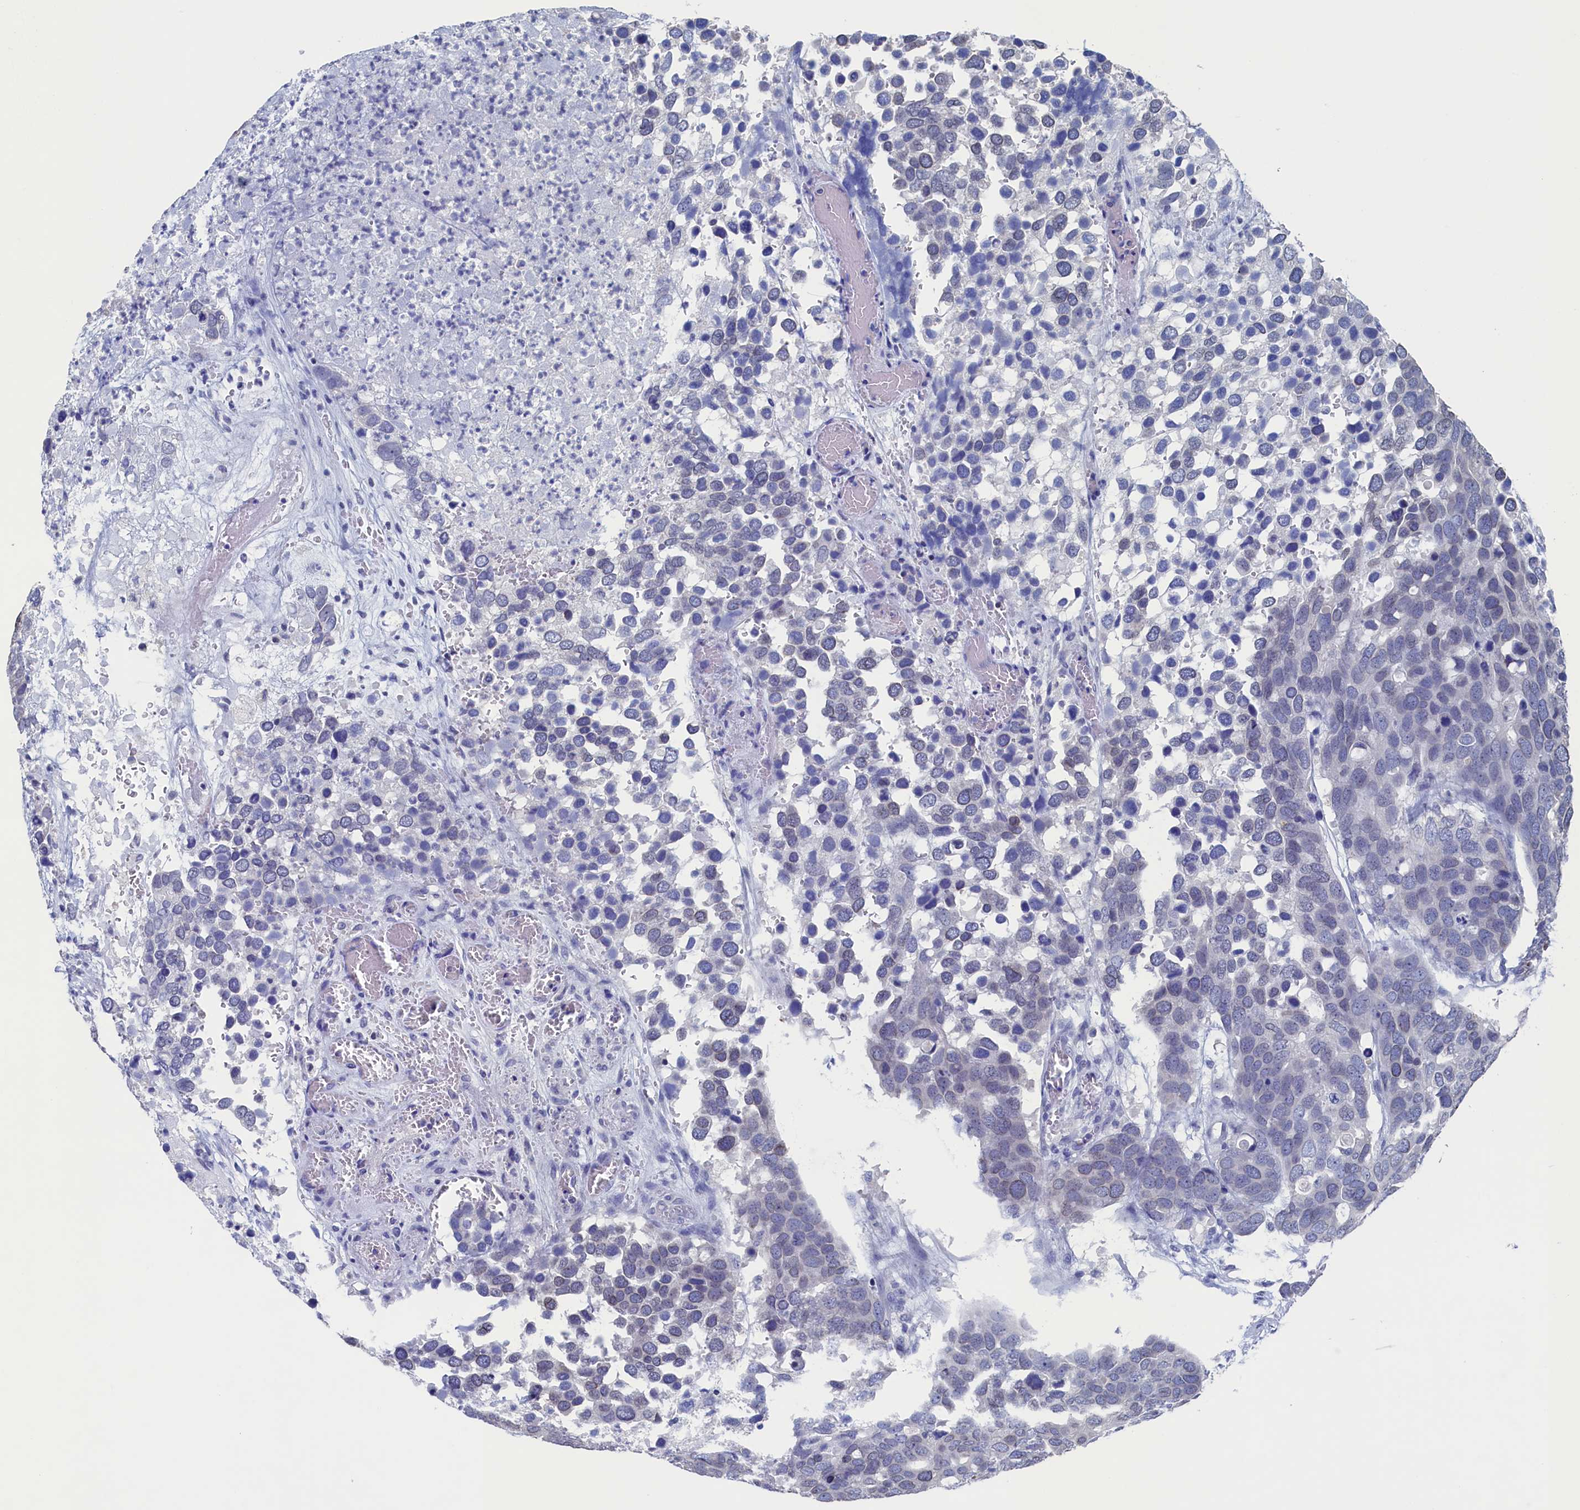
{"staining": {"intensity": "negative", "quantity": "none", "location": "none"}, "tissue": "breast cancer", "cell_type": "Tumor cells", "image_type": "cancer", "snomed": [{"axis": "morphology", "description": "Duct carcinoma"}, {"axis": "topography", "description": "Breast"}], "caption": "High power microscopy image of an immunohistochemistry image of breast cancer (intraductal carcinoma), revealing no significant positivity in tumor cells. (DAB (3,3'-diaminobenzidine) immunohistochemistry (IHC) with hematoxylin counter stain).", "gene": "C11orf54", "patient": {"sex": "female", "age": 83}}